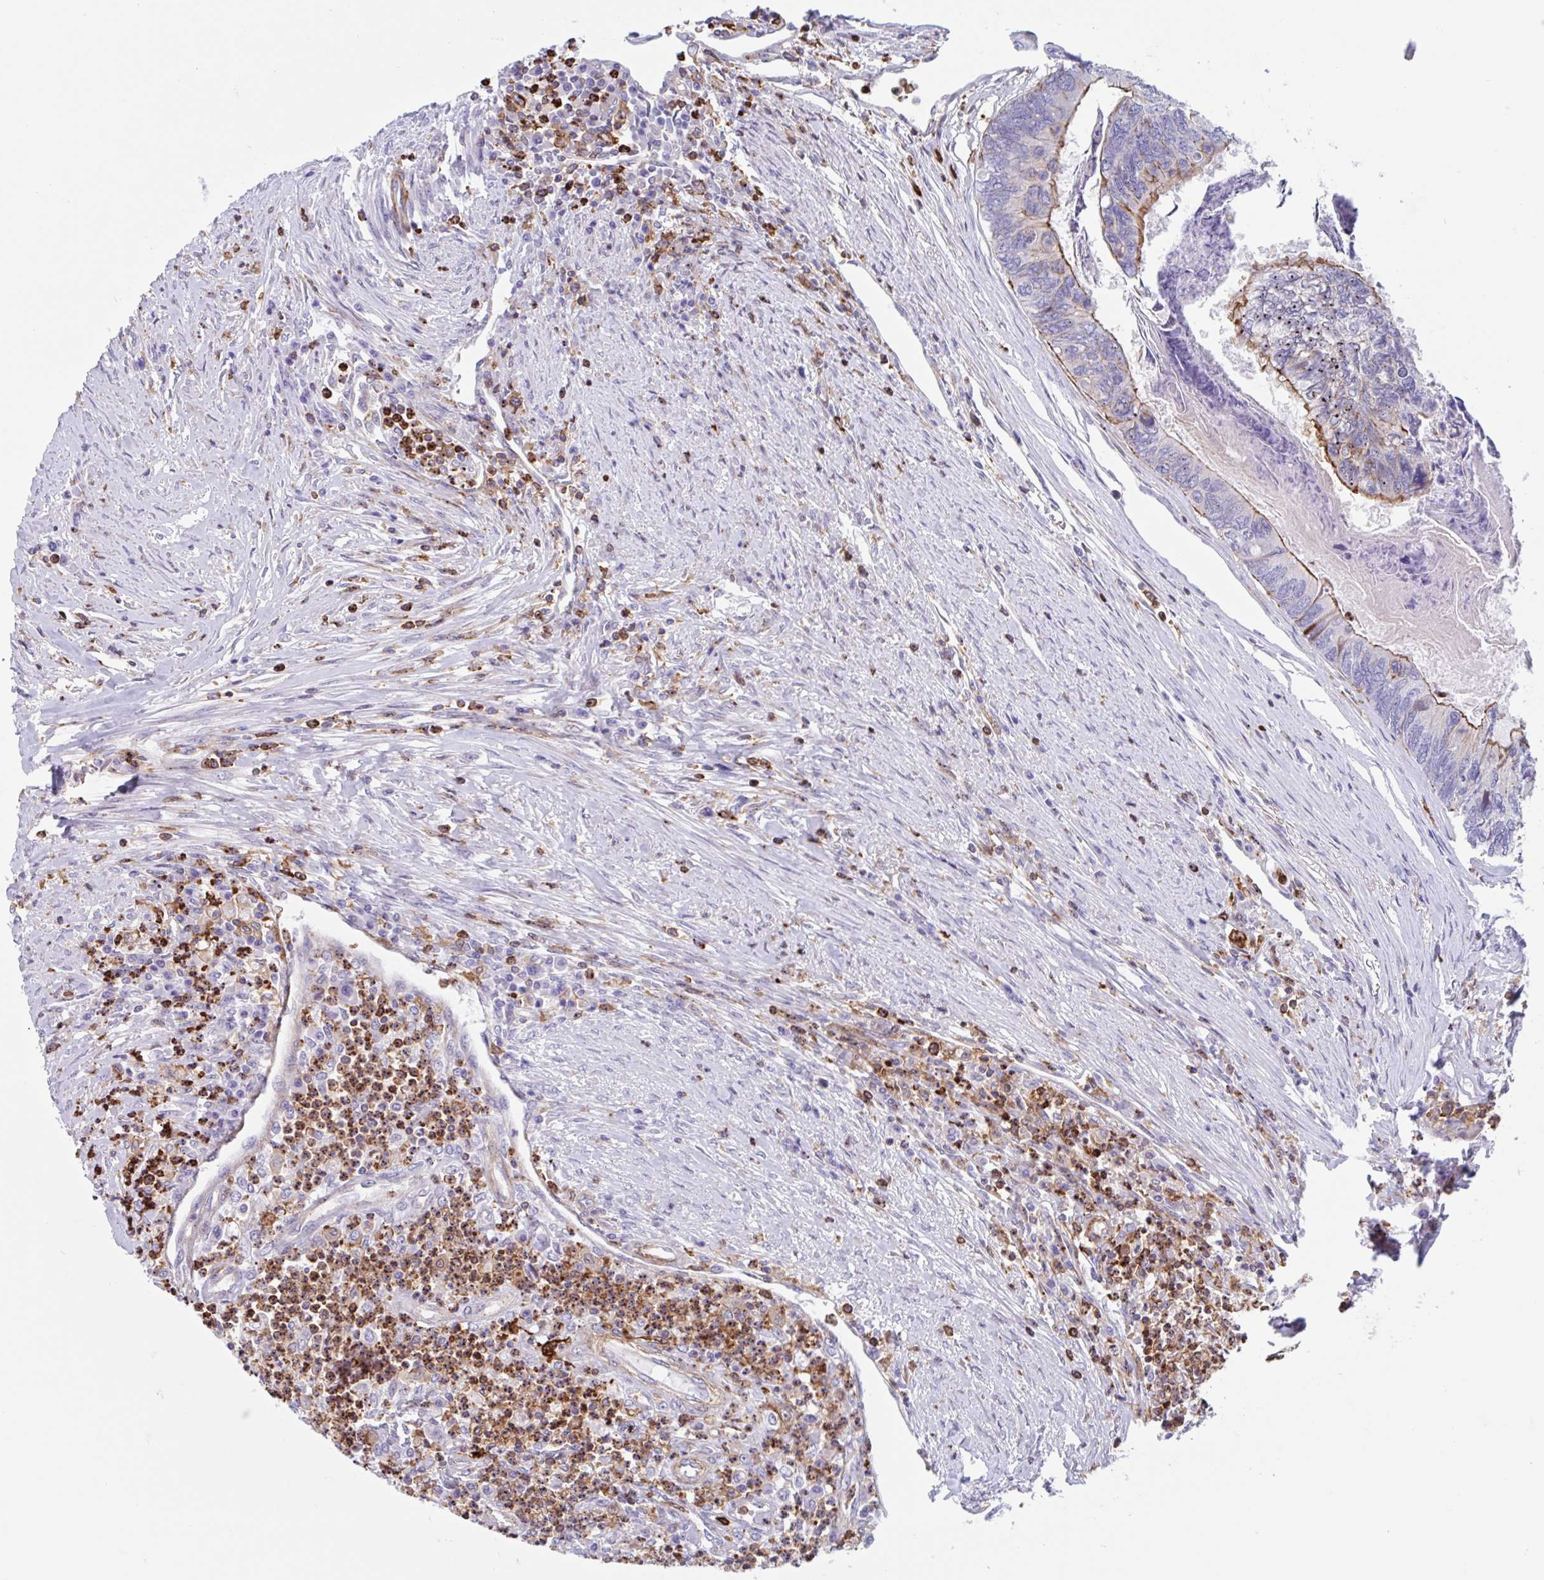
{"staining": {"intensity": "moderate", "quantity": "<25%", "location": "cytoplasmic/membranous"}, "tissue": "colorectal cancer", "cell_type": "Tumor cells", "image_type": "cancer", "snomed": [{"axis": "morphology", "description": "Adenocarcinoma, NOS"}, {"axis": "topography", "description": "Colon"}], "caption": "Immunohistochemical staining of colorectal cancer (adenocarcinoma) shows low levels of moderate cytoplasmic/membranous expression in about <25% of tumor cells. Nuclei are stained in blue.", "gene": "EFHD1", "patient": {"sex": "female", "age": 67}}